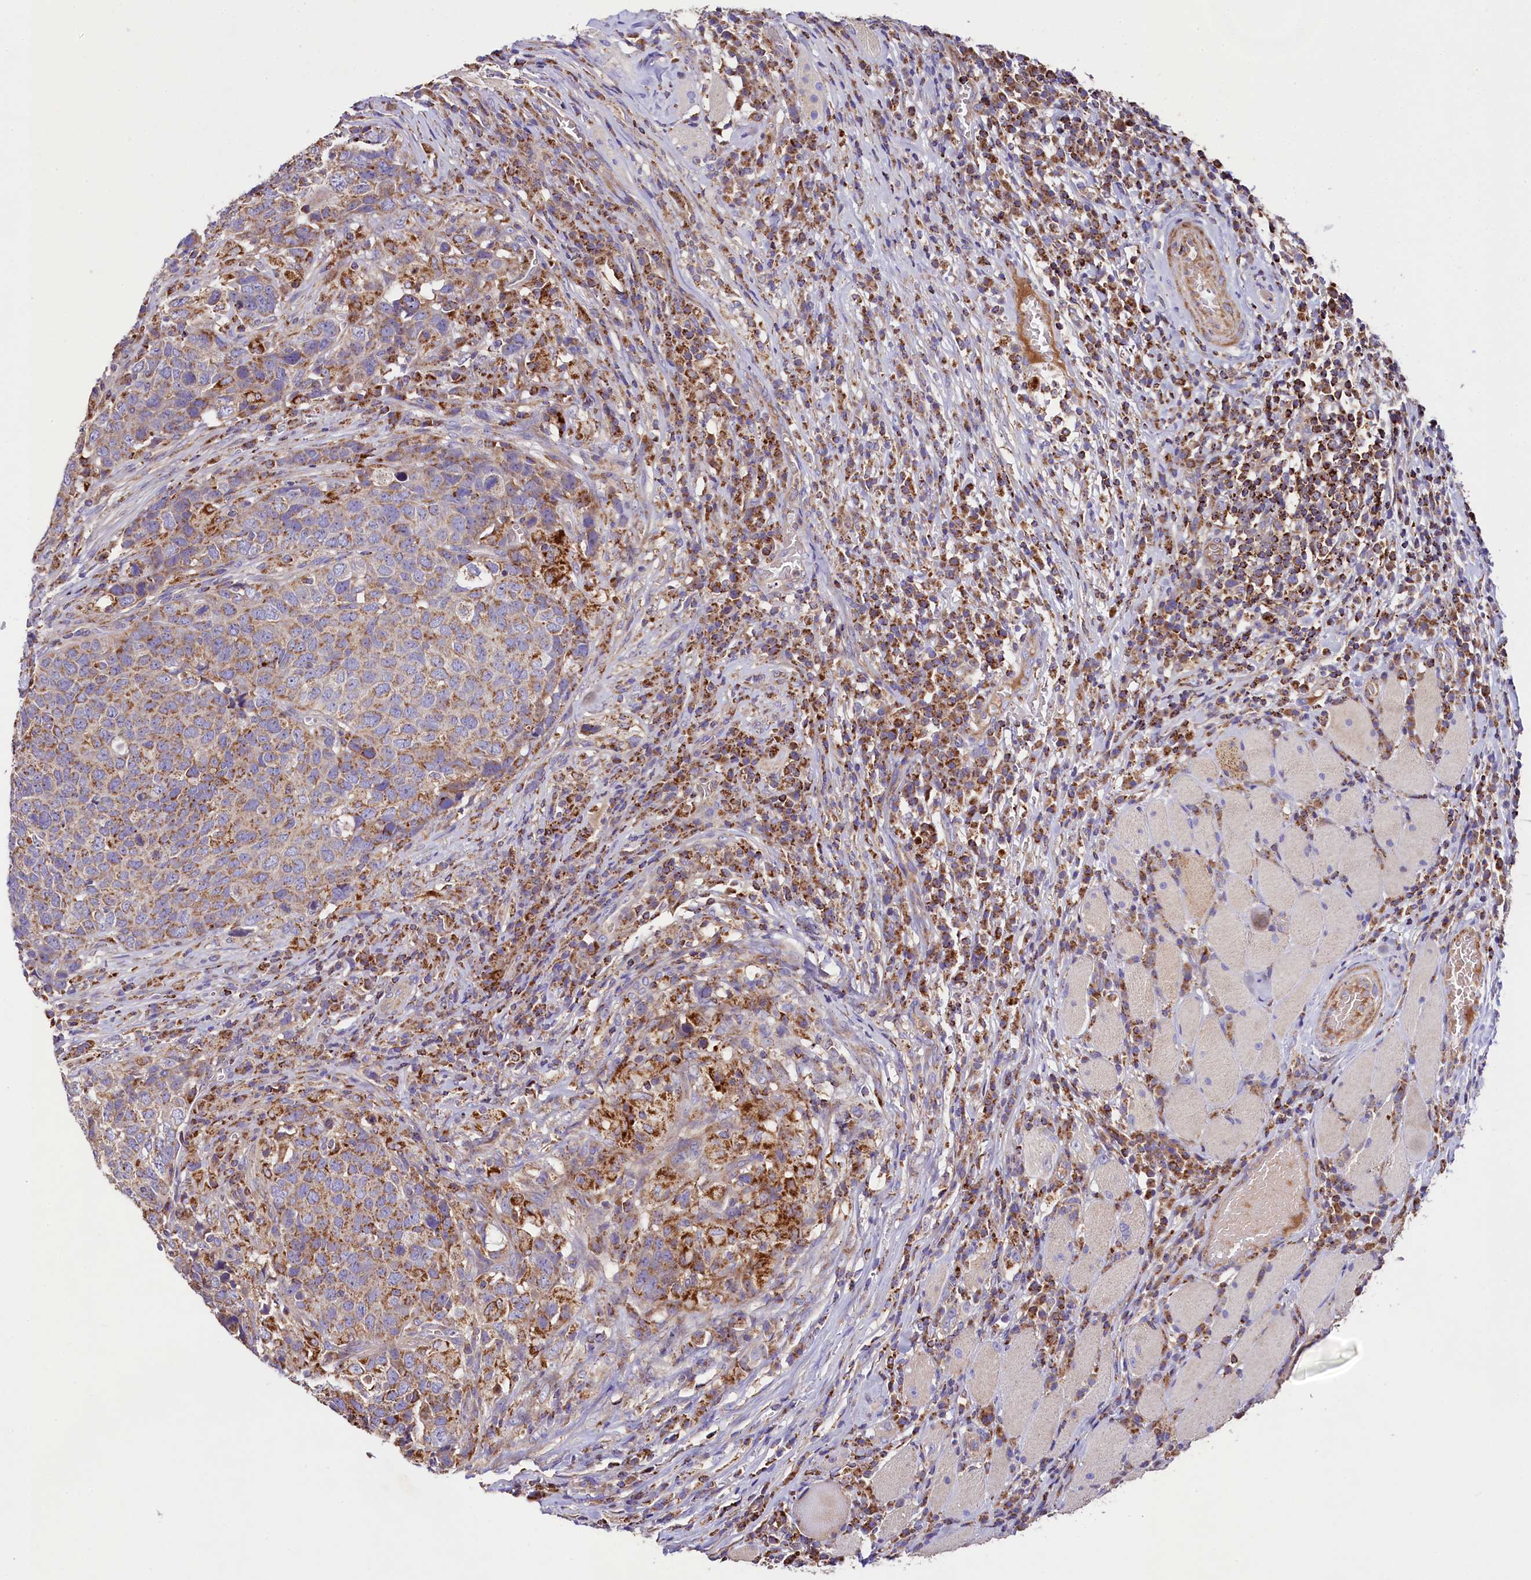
{"staining": {"intensity": "moderate", "quantity": ">75%", "location": "cytoplasmic/membranous"}, "tissue": "head and neck cancer", "cell_type": "Tumor cells", "image_type": "cancer", "snomed": [{"axis": "morphology", "description": "Squamous cell carcinoma, NOS"}, {"axis": "topography", "description": "Head-Neck"}], "caption": "Protein expression analysis of human head and neck squamous cell carcinoma reveals moderate cytoplasmic/membranous staining in approximately >75% of tumor cells.", "gene": "CLYBL", "patient": {"sex": "male", "age": 66}}